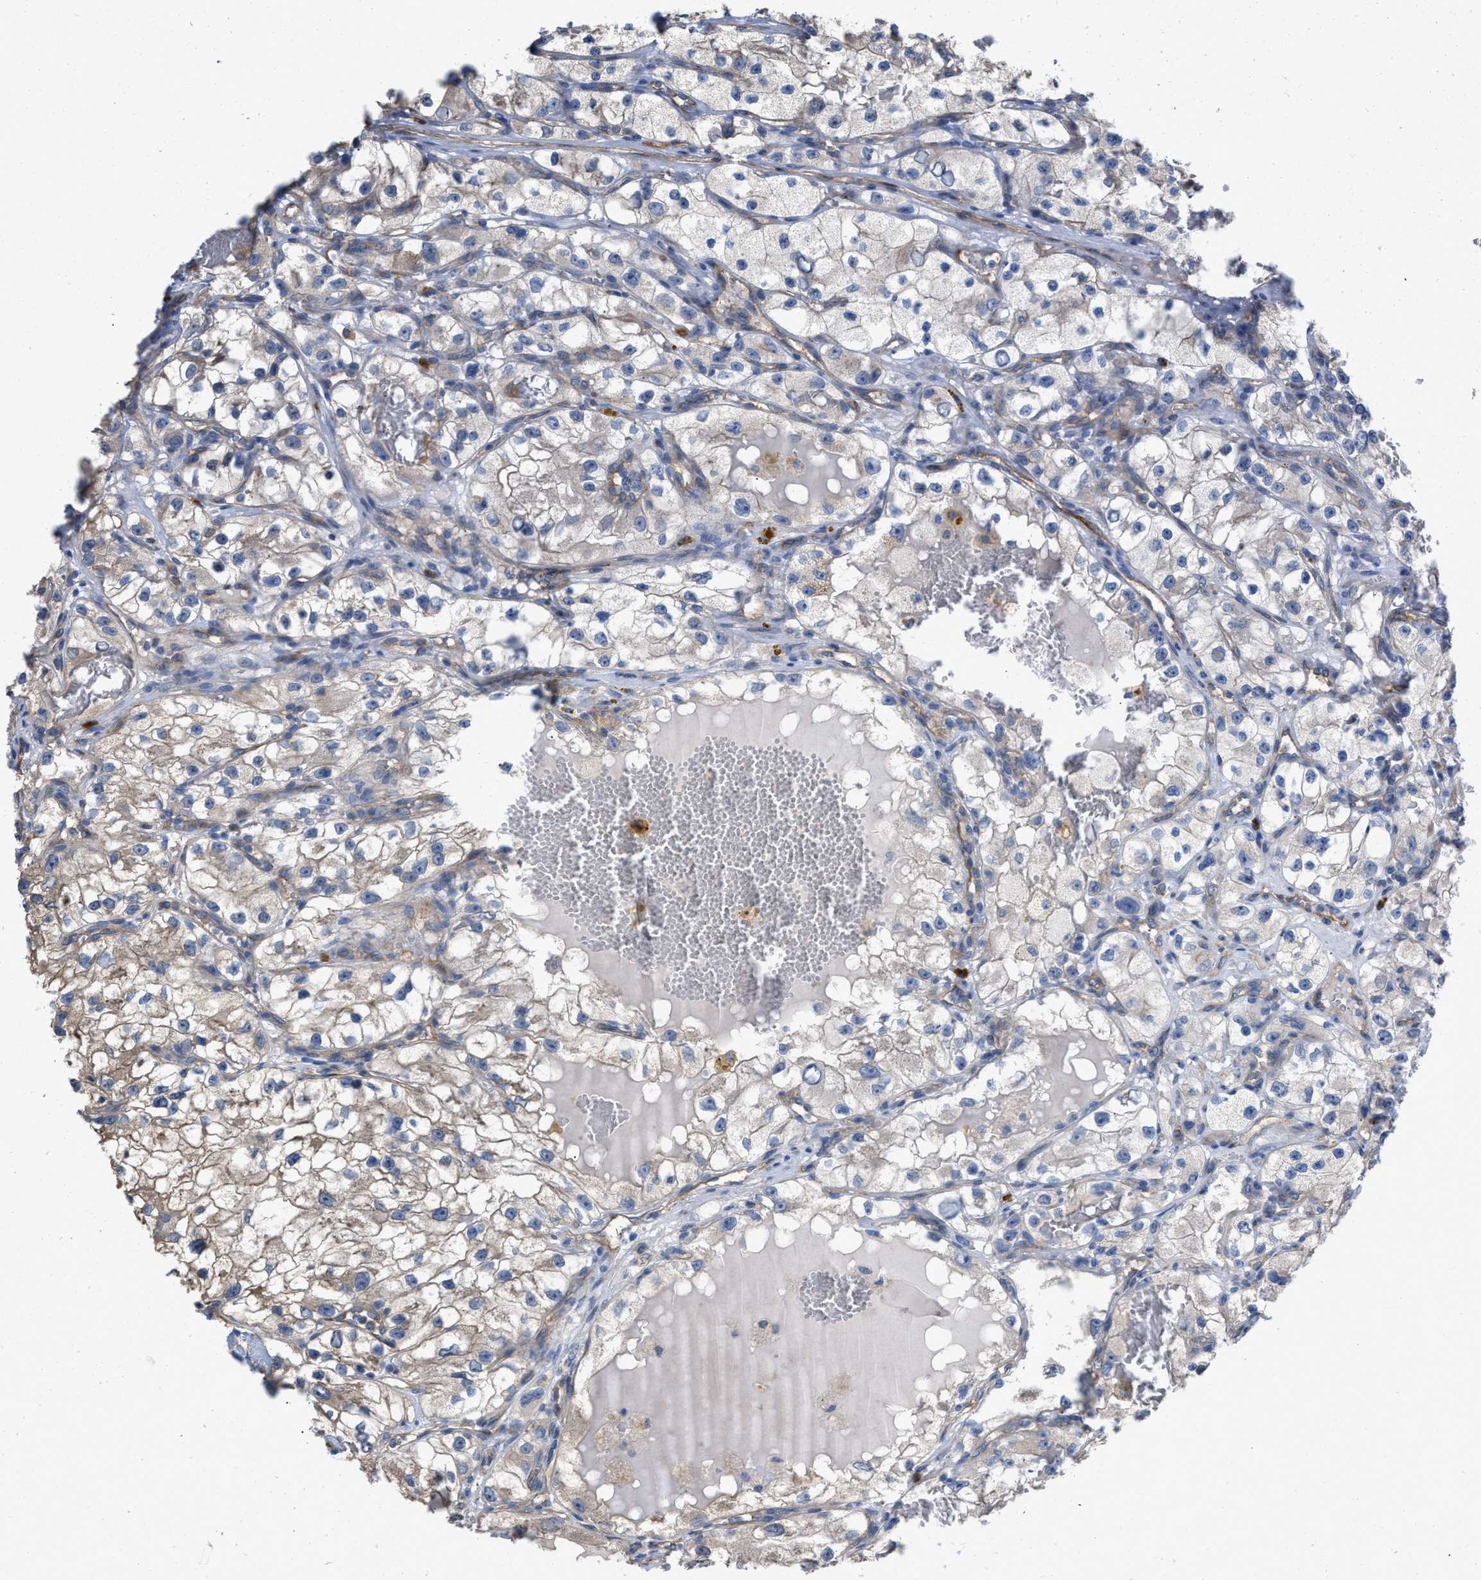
{"staining": {"intensity": "weak", "quantity": "<25%", "location": "cytoplasmic/membranous"}, "tissue": "renal cancer", "cell_type": "Tumor cells", "image_type": "cancer", "snomed": [{"axis": "morphology", "description": "Adenocarcinoma, NOS"}, {"axis": "topography", "description": "Kidney"}], "caption": "This micrograph is of adenocarcinoma (renal) stained with immunohistochemistry to label a protein in brown with the nuclei are counter-stained blue. There is no staining in tumor cells. (Stains: DAB (3,3'-diaminobenzidine) immunohistochemistry with hematoxylin counter stain, Microscopy: brightfield microscopy at high magnification).", "gene": "SLC4A11", "patient": {"sex": "female", "age": 57}}